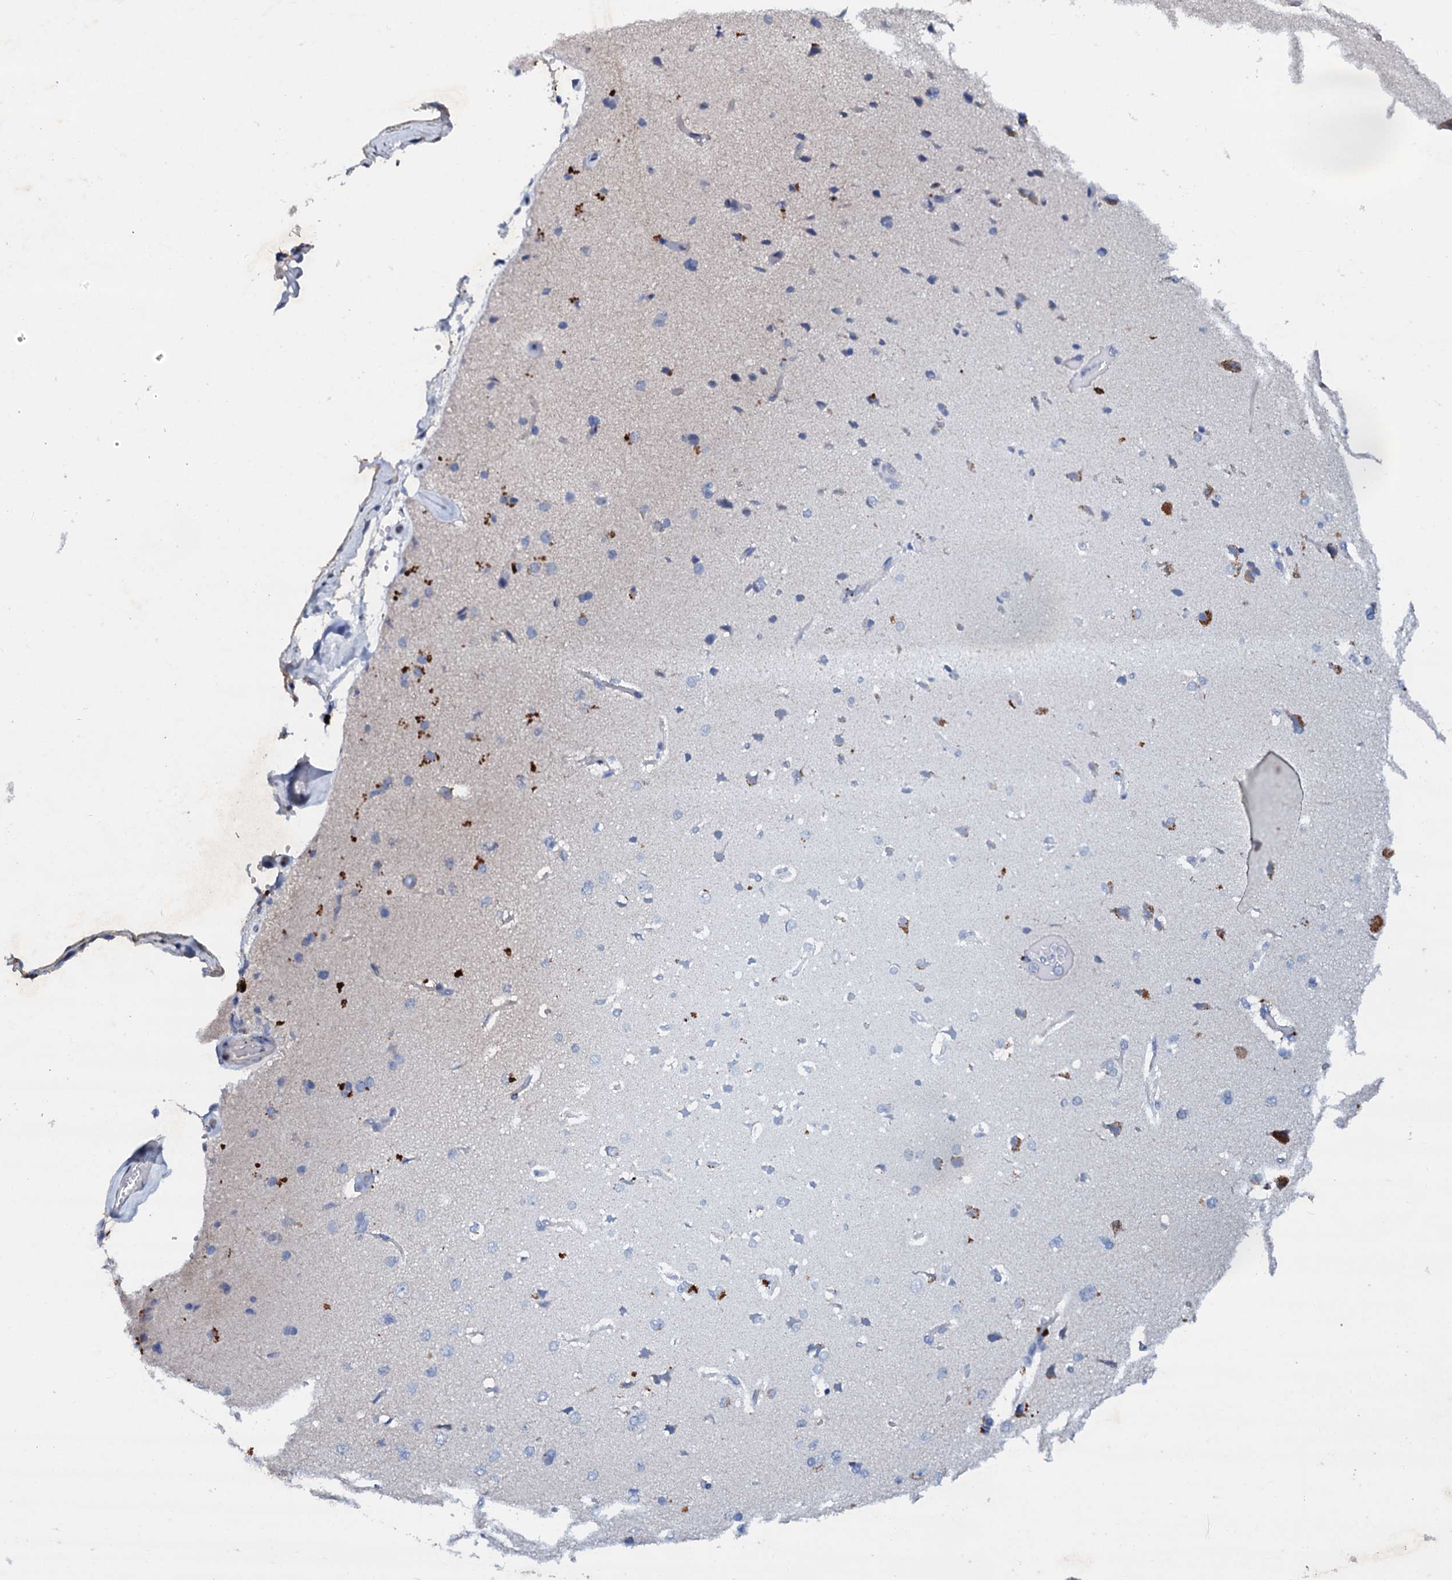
{"staining": {"intensity": "negative", "quantity": "none", "location": "none"}, "tissue": "cerebral cortex", "cell_type": "Endothelial cells", "image_type": "normal", "snomed": [{"axis": "morphology", "description": "Normal tissue, NOS"}, {"axis": "topography", "description": "Cerebral cortex"}], "caption": "A histopathology image of cerebral cortex stained for a protein demonstrates no brown staining in endothelial cells.", "gene": "SLC37A4", "patient": {"sex": "male", "age": 62}}